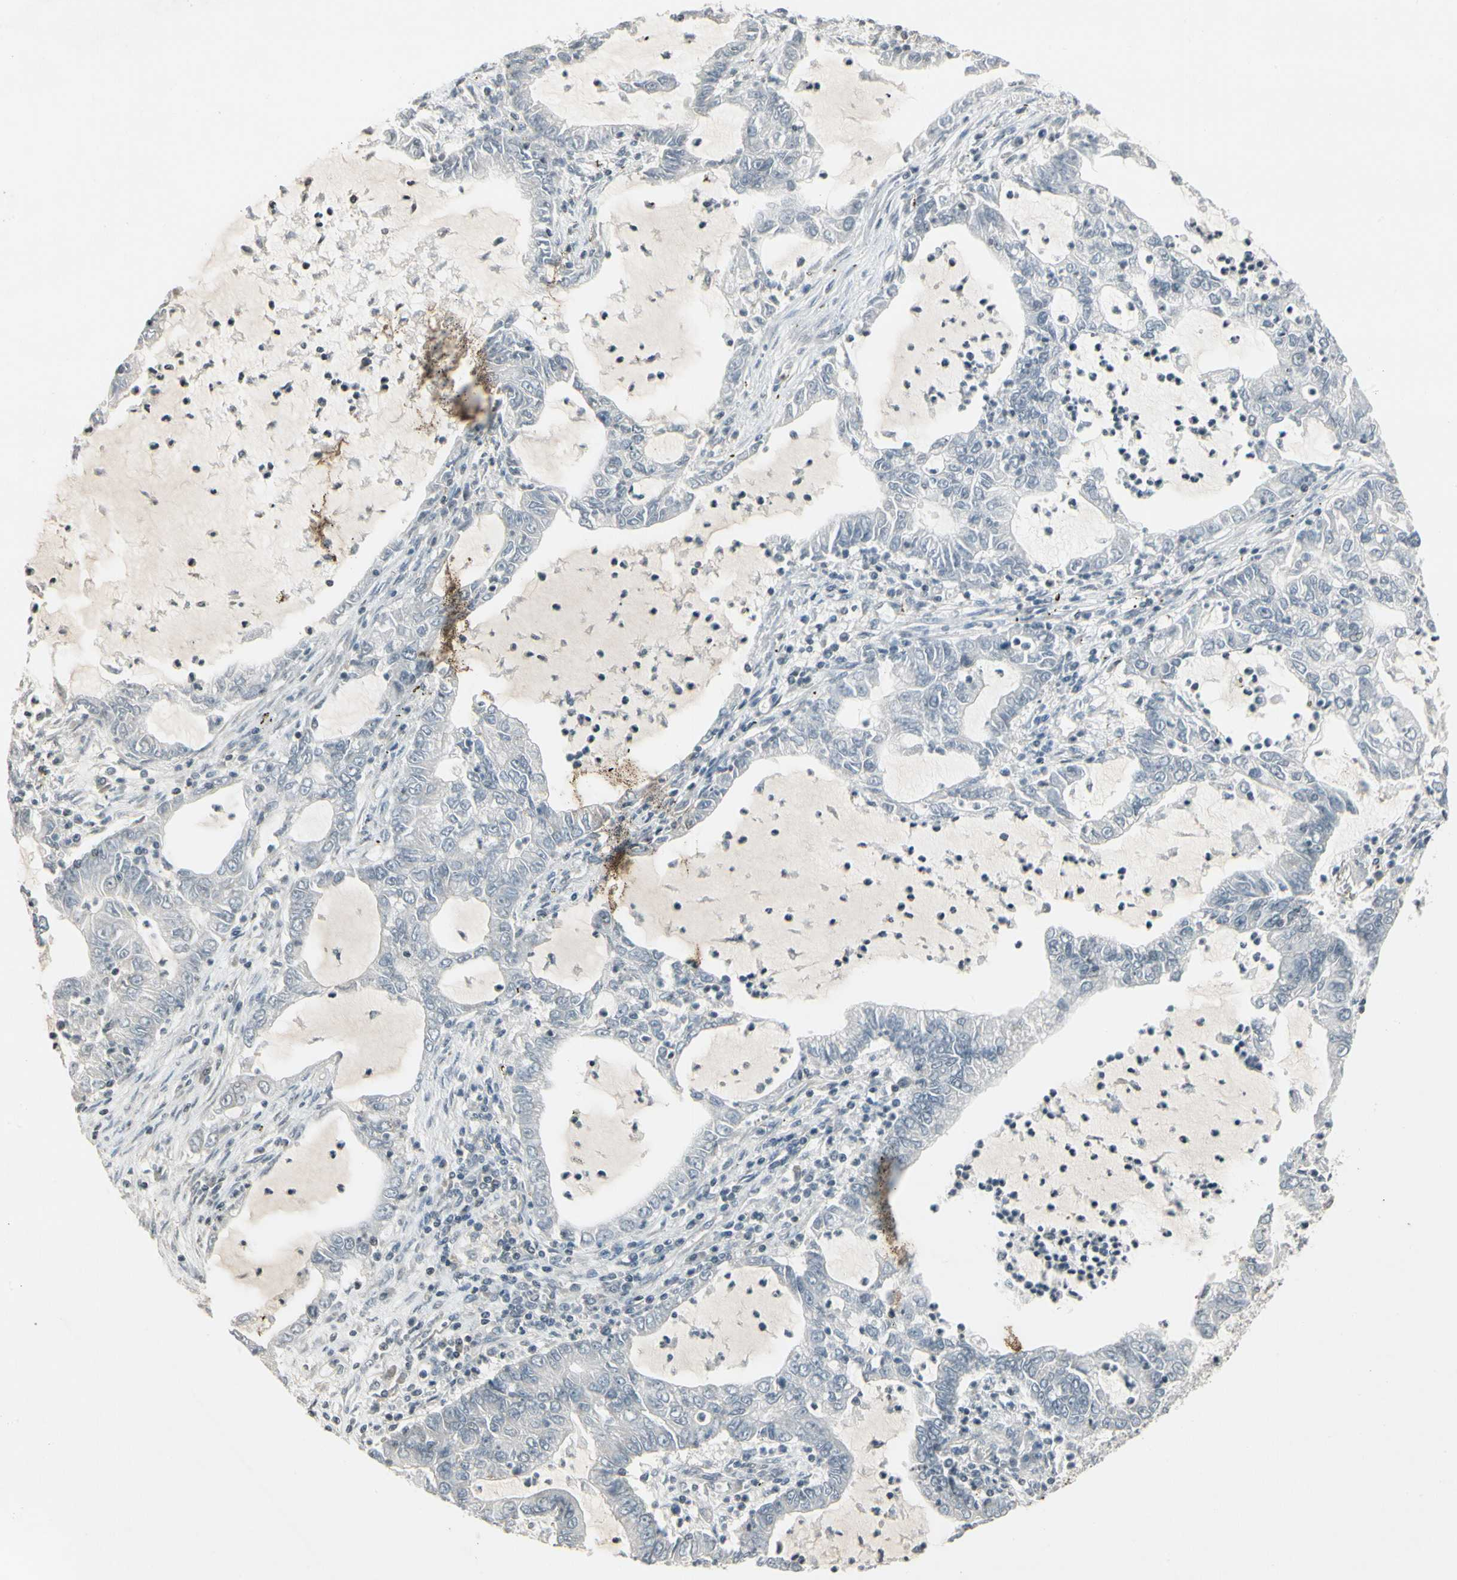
{"staining": {"intensity": "negative", "quantity": "none", "location": "none"}, "tissue": "lung cancer", "cell_type": "Tumor cells", "image_type": "cancer", "snomed": [{"axis": "morphology", "description": "Adenocarcinoma, NOS"}, {"axis": "topography", "description": "Lung"}], "caption": "Histopathology image shows no protein expression in tumor cells of lung cancer tissue.", "gene": "ARG2", "patient": {"sex": "female", "age": 51}}